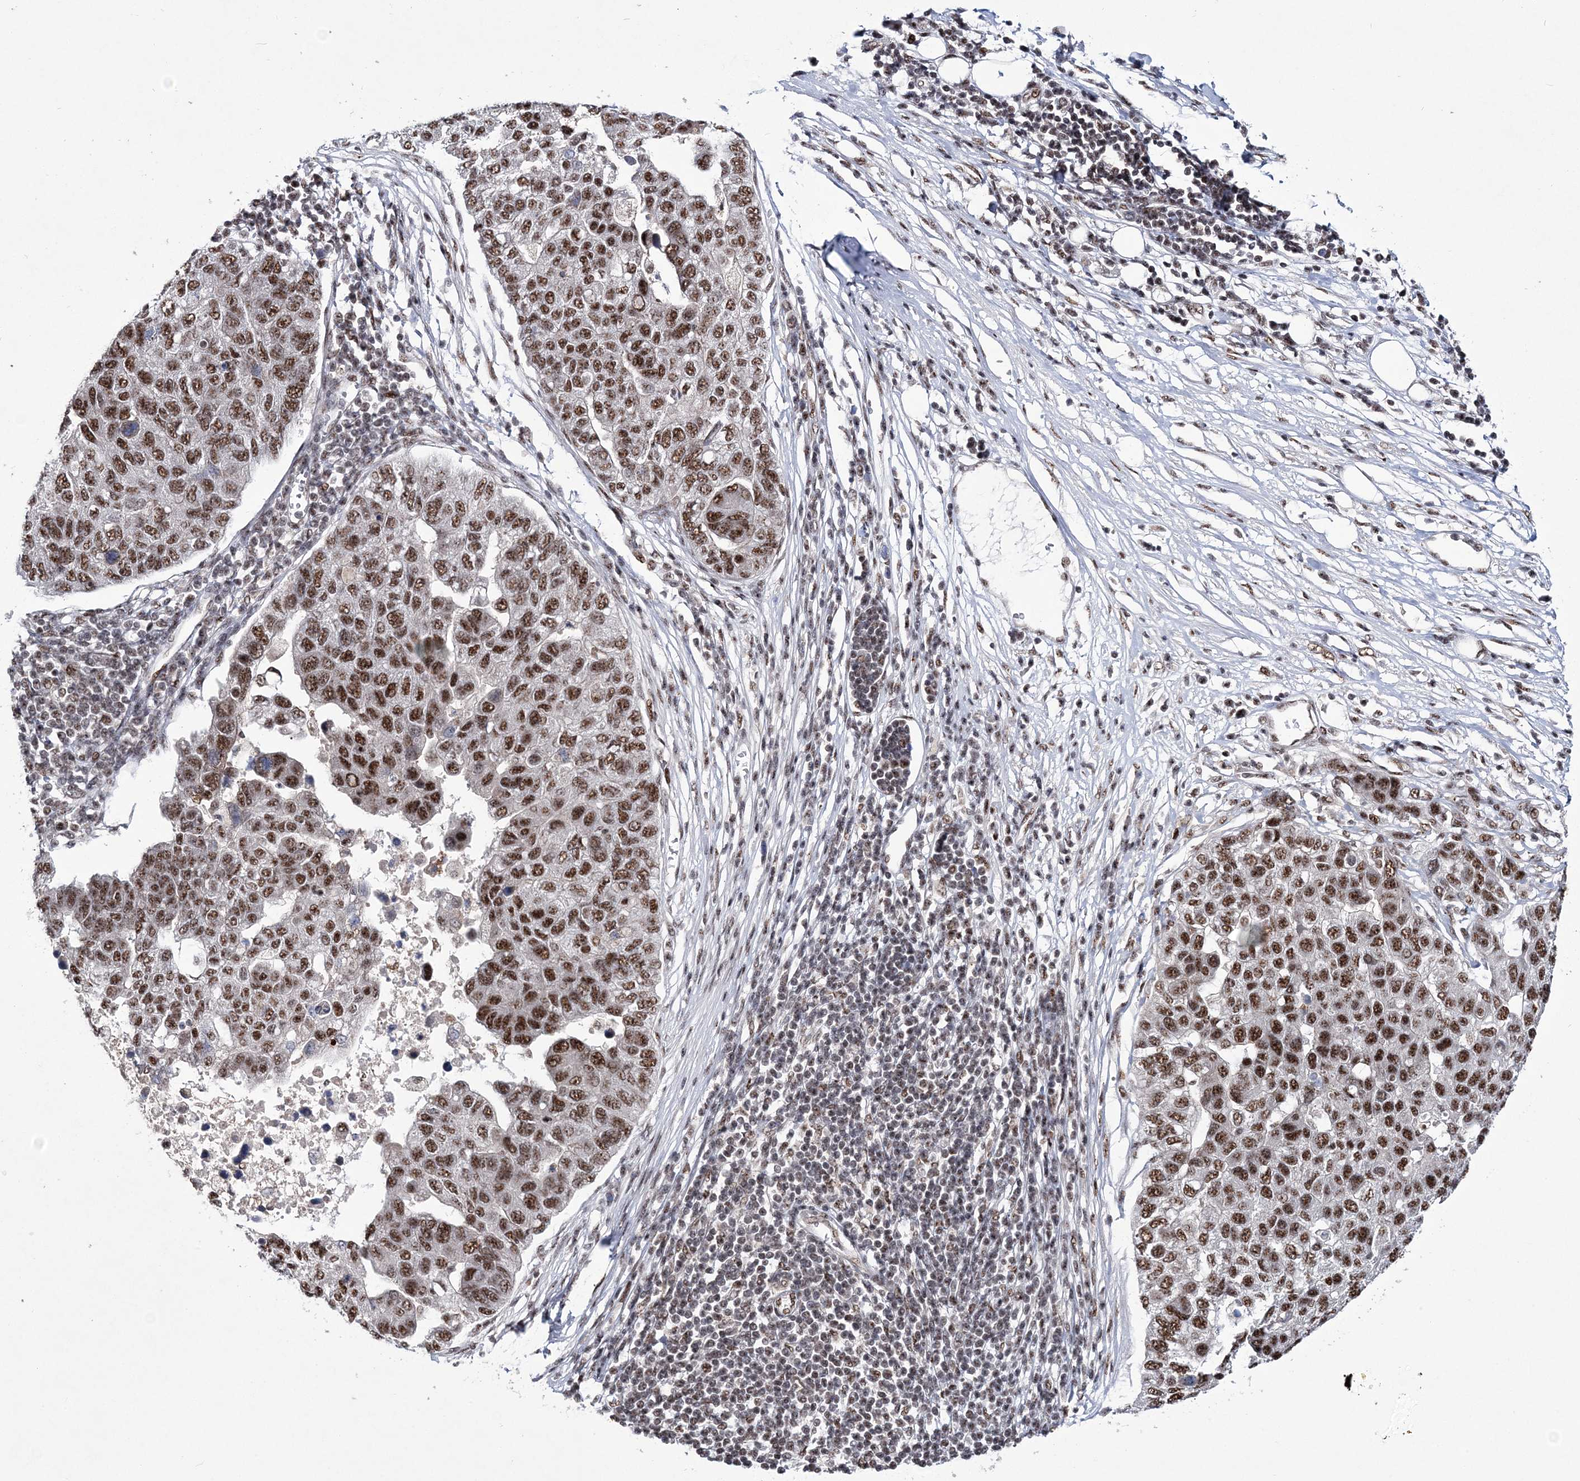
{"staining": {"intensity": "moderate", "quantity": ">75%", "location": "nuclear"}, "tissue": "pancreatic cancer", "cell_type": "Tumor cells", "image_type": "cancer", "snomed": [{"axis": "morphology", "description": "Adenocarcinoma, NOS"}, {"axis": "topography", "description": "Pancreas"}], "caption": "Immunohistochemistry (IHC) photomicrograph of neoplastic tissue: human adenocarcinoma (pancreatic) stained using IHC exhibits medium levels of moderate protein expression localized specifically in the nuclear of tumor cells, appearing as a nuclear brown color.", "gene": "TATDN2", "patient": {"sex": "female", "age": 61}}